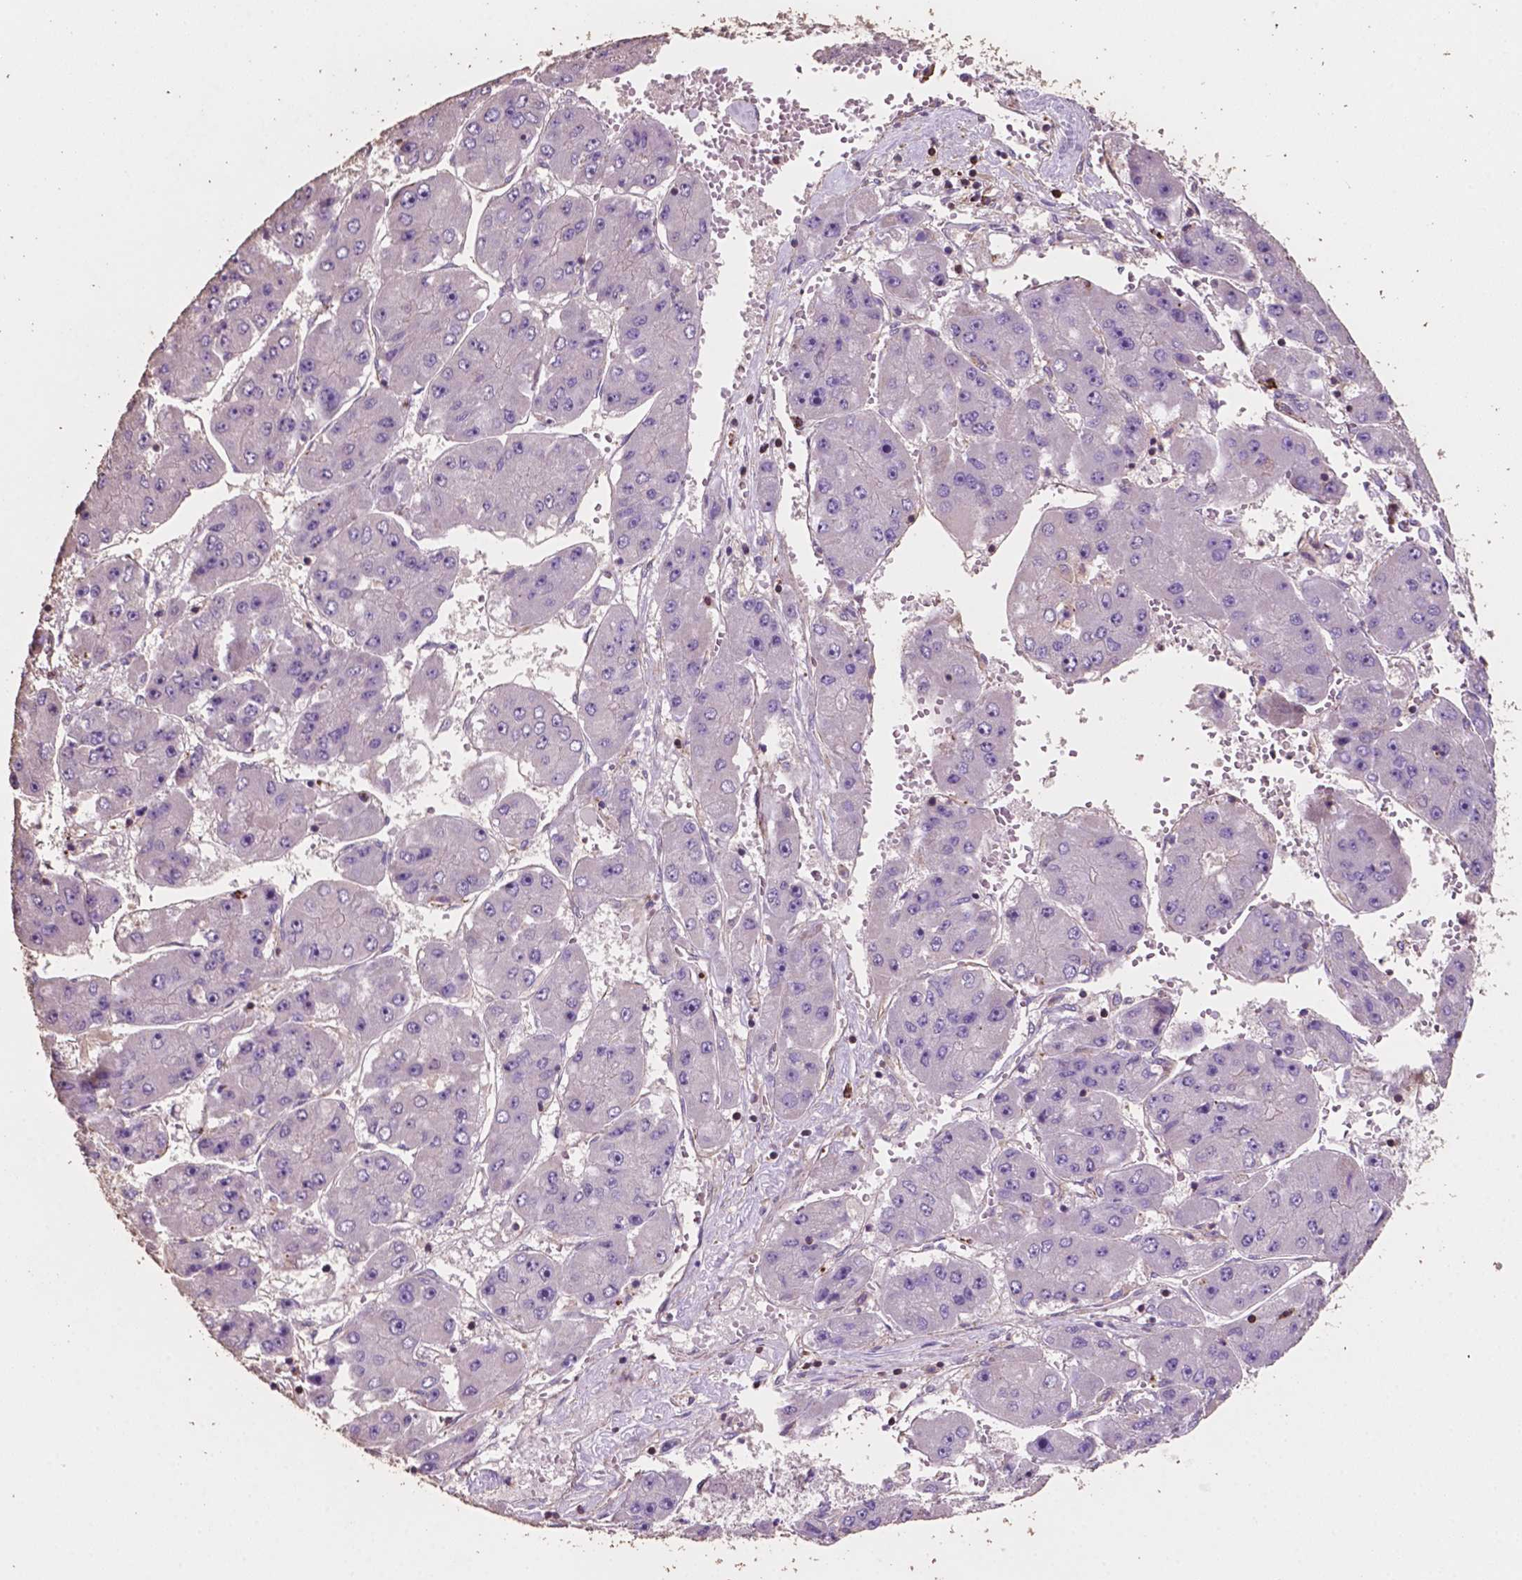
{"staining": {"intensity": "negative", "quantity": "none", "location": "none"}, "tissue": "liver cancer", "cell_type": "Tumor cells", "image_type": "cancer", "snomed": [{"axis": "morphology", "description": "Carcinoma, Hepatocellular, NOS"}, {"axis": "topography", "description": "Liver"}], "caption": "IHC micrograph of human liver cancer stained for a protein (brown), which shows no expression in tumor cells. (Stains: DAB (3,3'-diaminobenzidine) IHC with hematoxylin counter stain, Microscopy: brightfield microscopy at high magnification).", "gene": "COMMD4", "patient": {"sex": "female", "age": 61}}